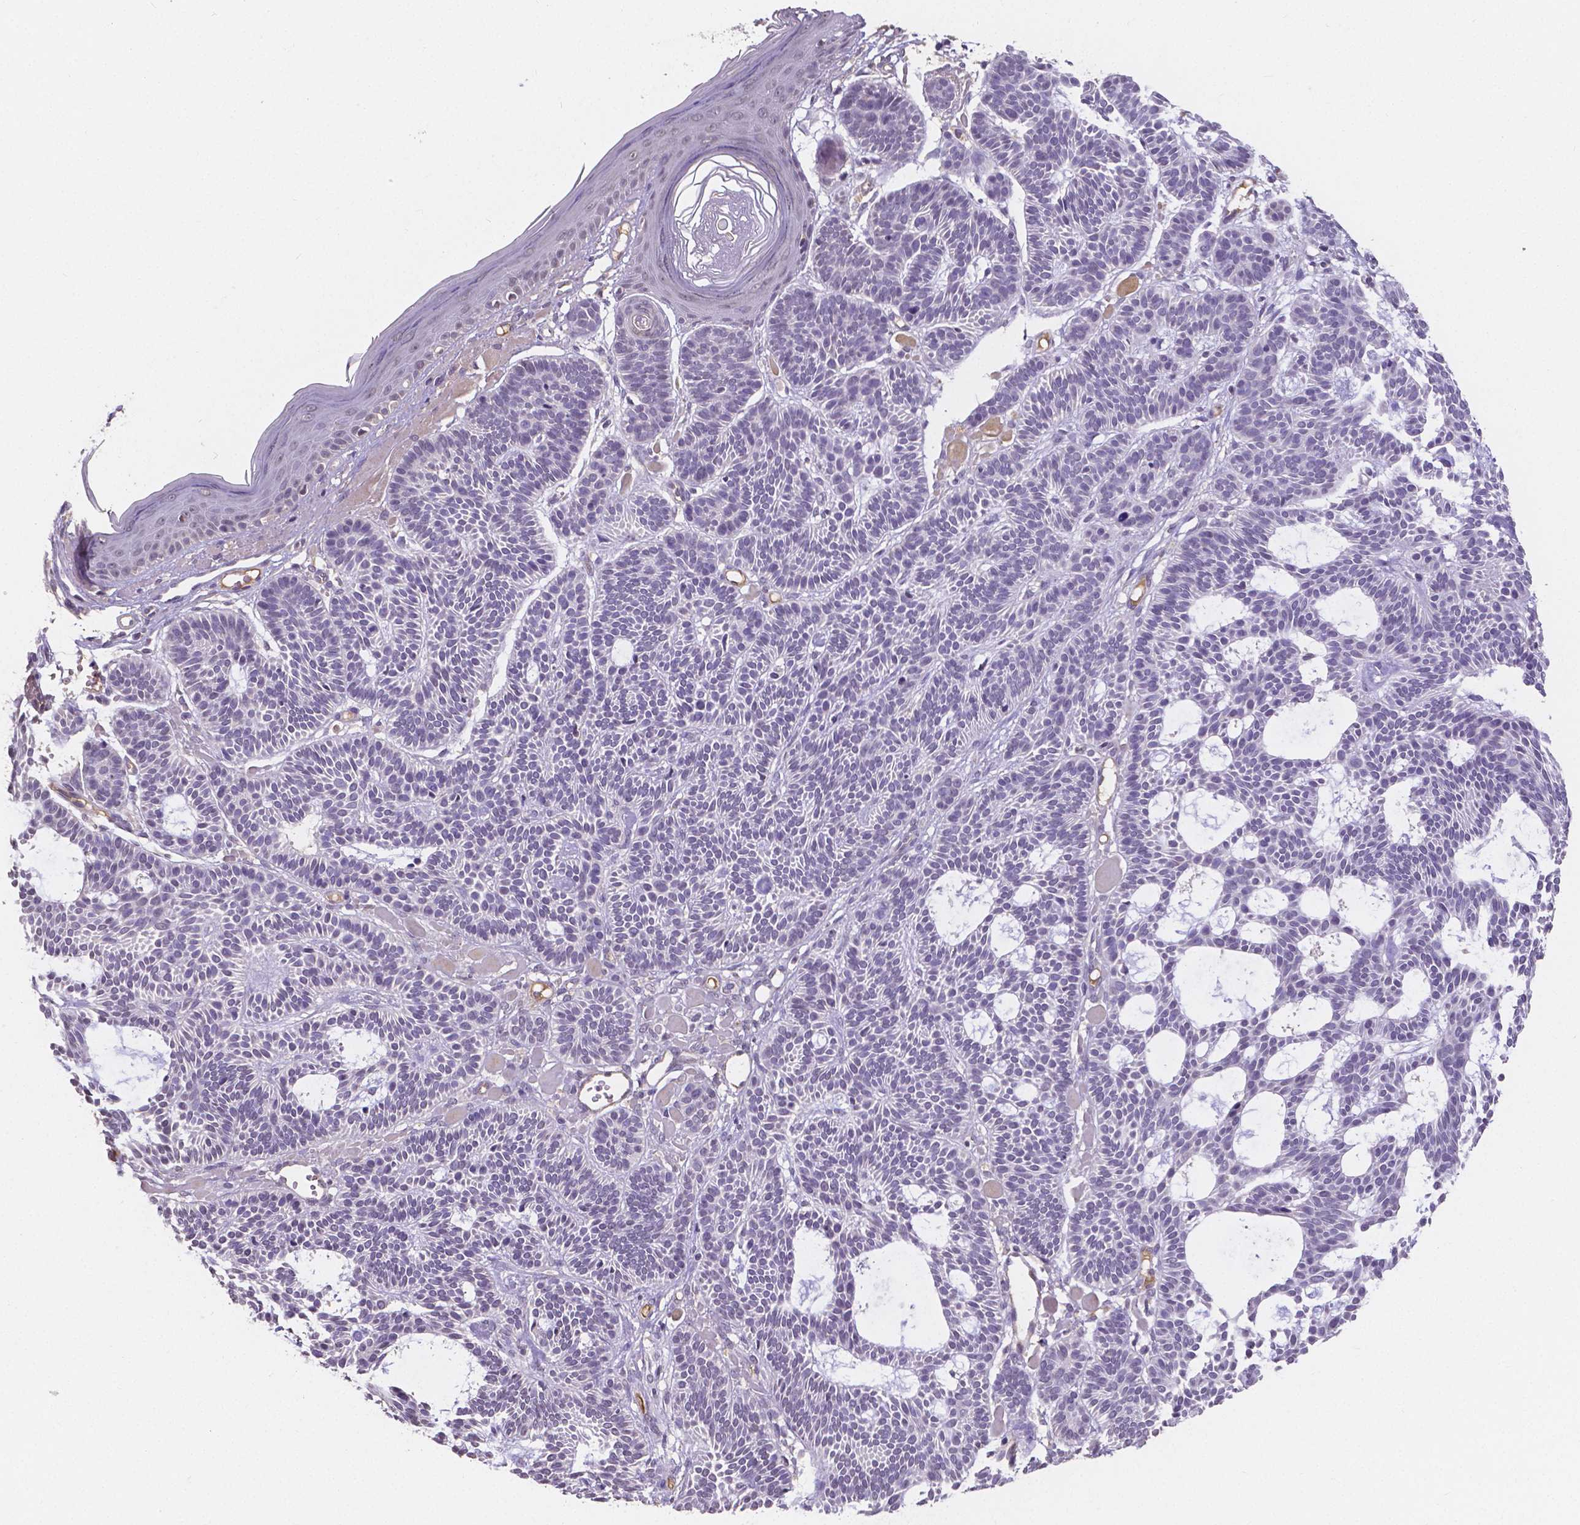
{"staining": {"intensity": "negative", "quantity": "none", "location": "none"}, "tissue": "skin cancer", "cell_type": "Tumor cells", "image_type": "cancer", "snomed": [{"axis": "morphology", "description": "Basal cell carcinoma"}, {"axis": "topography", "description": "Skin"}], "caption": "Human skin cancer (basal cell carcinoma) stained for a protein using immunohistochemistry demonstrates no expression in tumor cells.", "gene": "ELAVL2", "patient": {"sex": "male", "age": 85}}